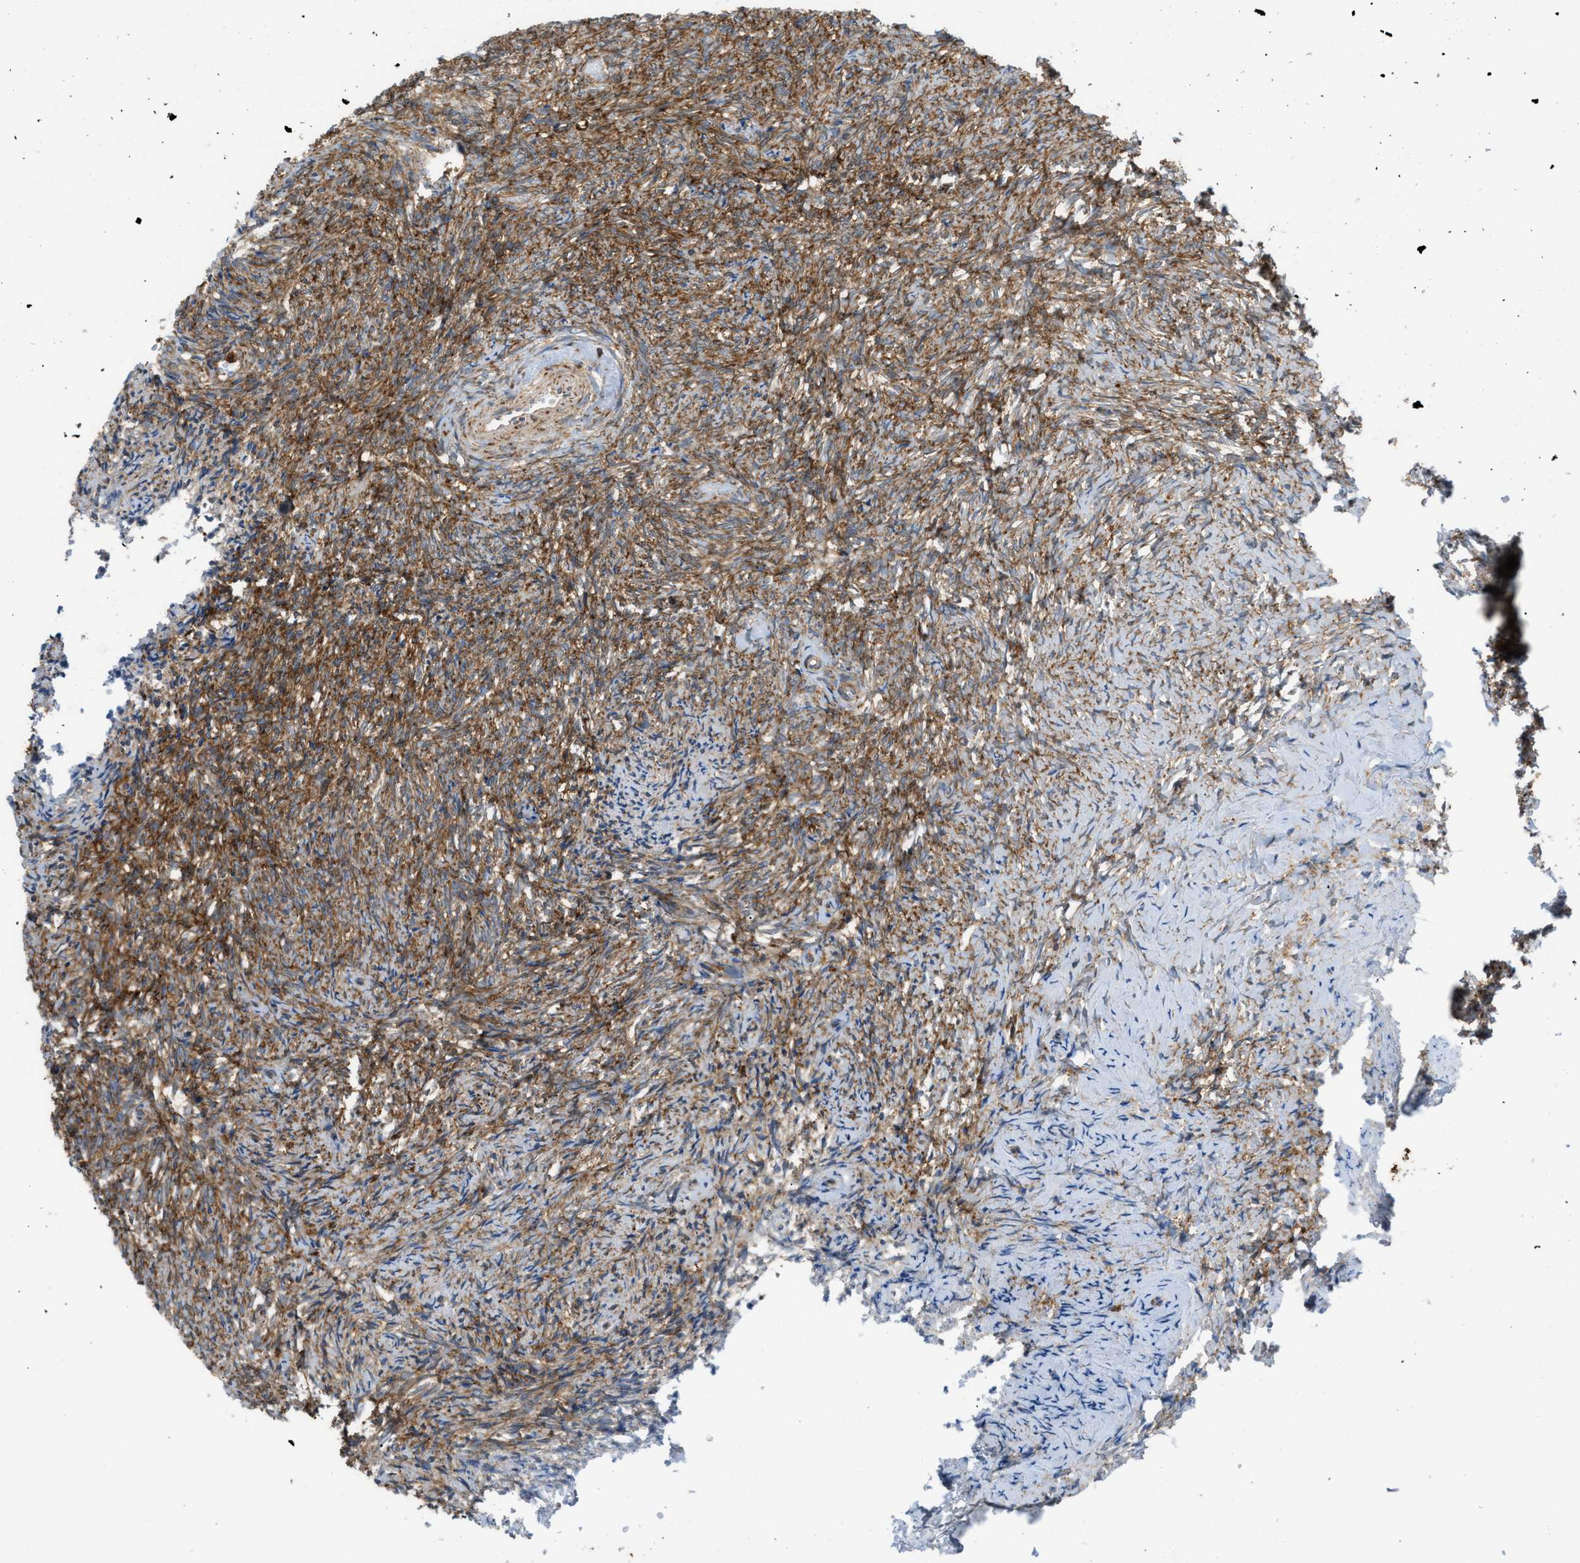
{"staining": {"intensity": "moderate", "quantity": "25%-75%", "location": "cytoplasmic/membranous"}, "tissue": "ovary", "cell_type": "Ovarian stroma cells", "image_type": "normal", "snomed": [{"axis": "morphology", "description": "Normal tissue, NOS"}, {"axis": "topography", "description": "Ovary"}], "caption": "Brown immunohistochemical staining in normal ovary displays moderate cytoplasmic/membranous expression in approximately 25%-75% of ovarian stroma cells. The staining is performed using DAB brown chromogen to label protein expression. The nuclei are counter-stained blue using hematoxylin.", "gene": "GPAT4", "patient": {"sex": "female", "age": 41}}